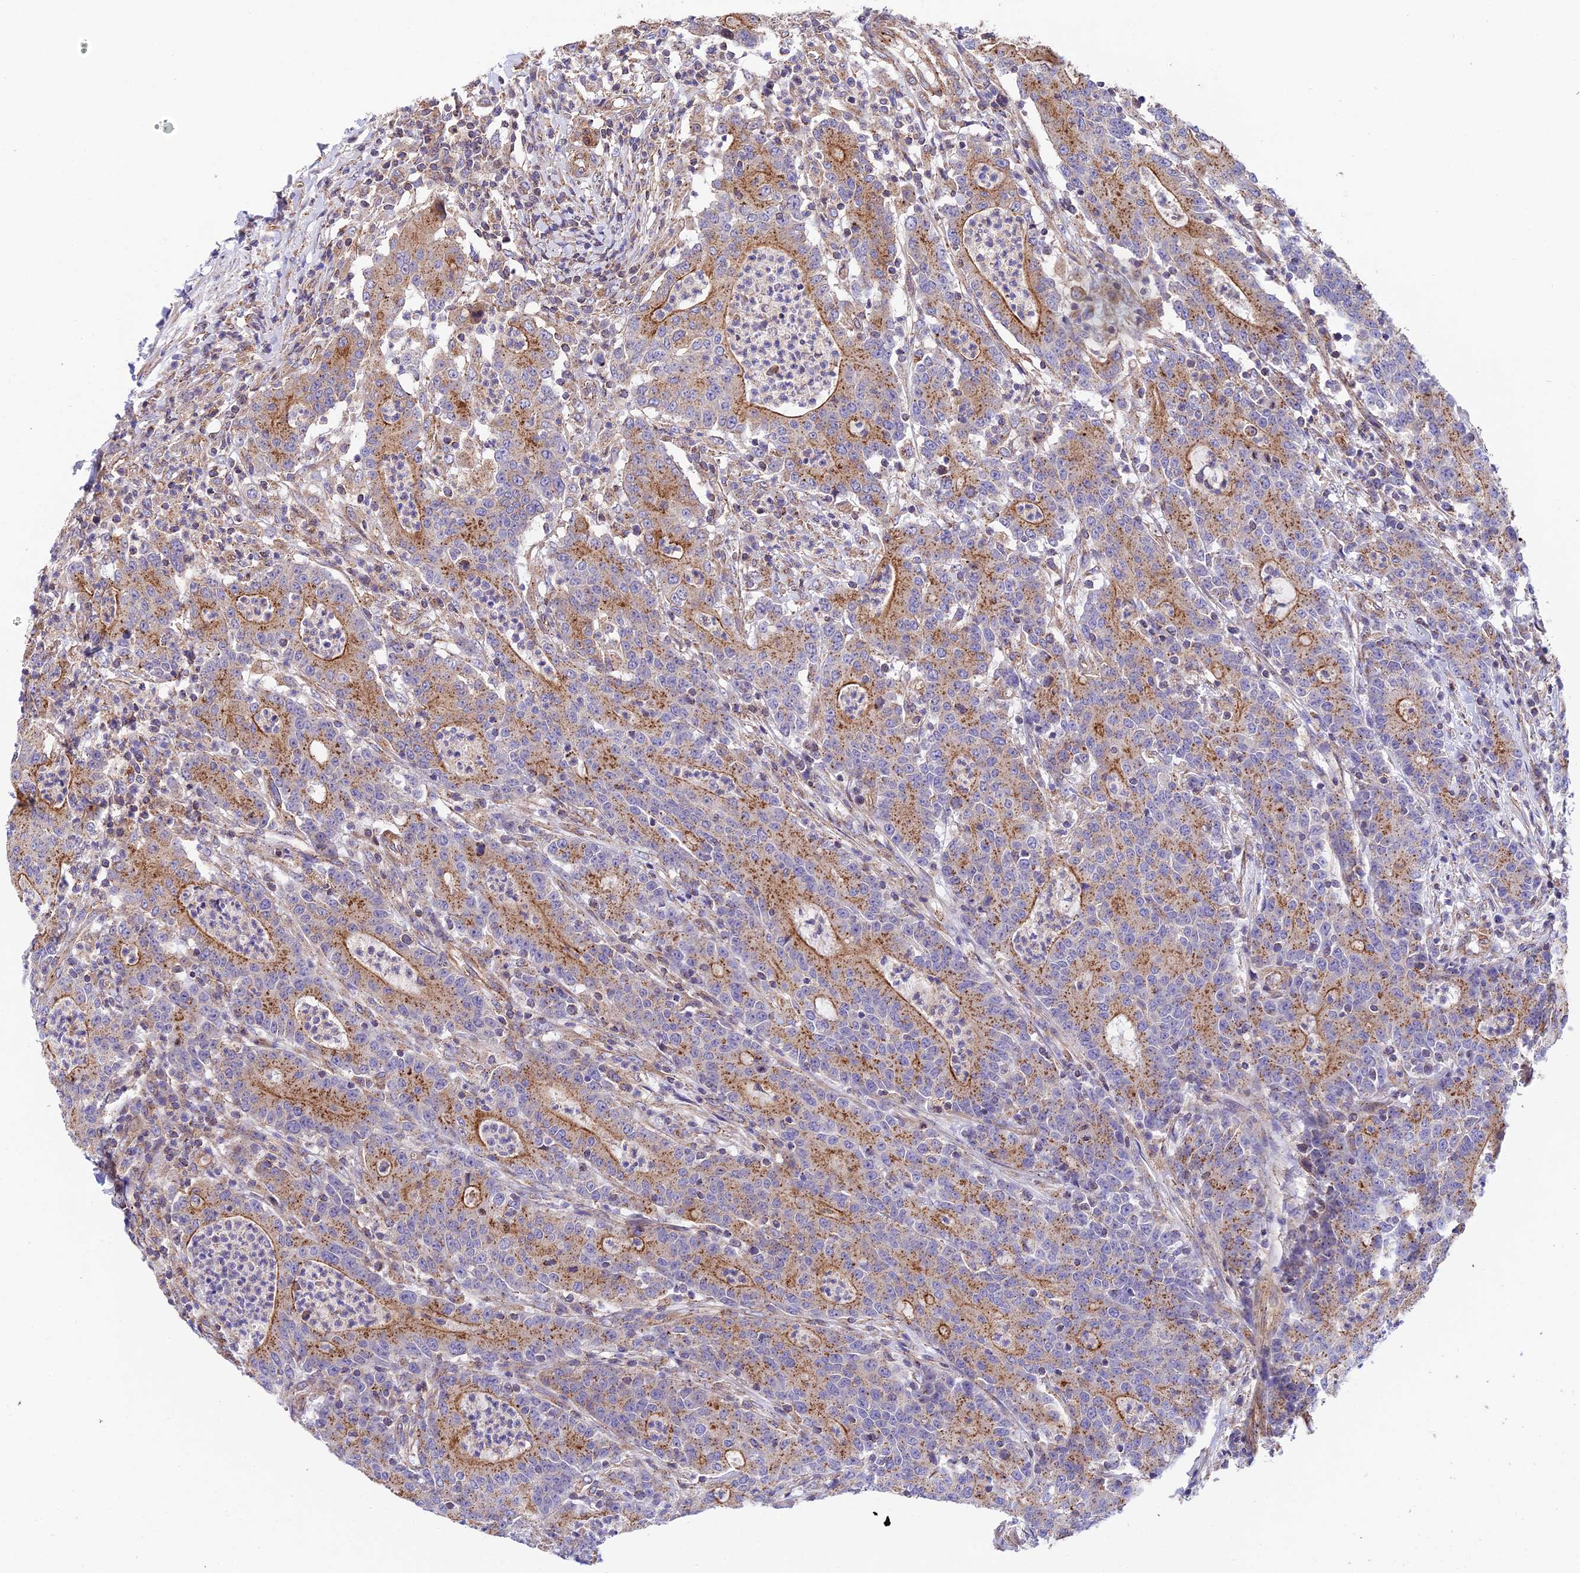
{"staining": {"intensity": "moderate", "quantity": ">75%", "location": "cytoplasmic/membranous"}, "tissue": "colorectal cancer", "cell_type": "Tumor cells", "image_type": "cancer", "snomed": [{"axis": "morphology", "description": "Adenocarcinoma, NOS"}, {"axis": "topography", "description": "Colon"}], "caption": "Immunohistochemistry photomicrograph of colorectal cancer (adenocarcinoma) stained for a protein (brown), which reveals medium levels of moderate cytoplasmic/membranous expression in approximately >75% of tumor cells.", "gene": "QRFP", "patient": {"sex": "male", "age": 83}}